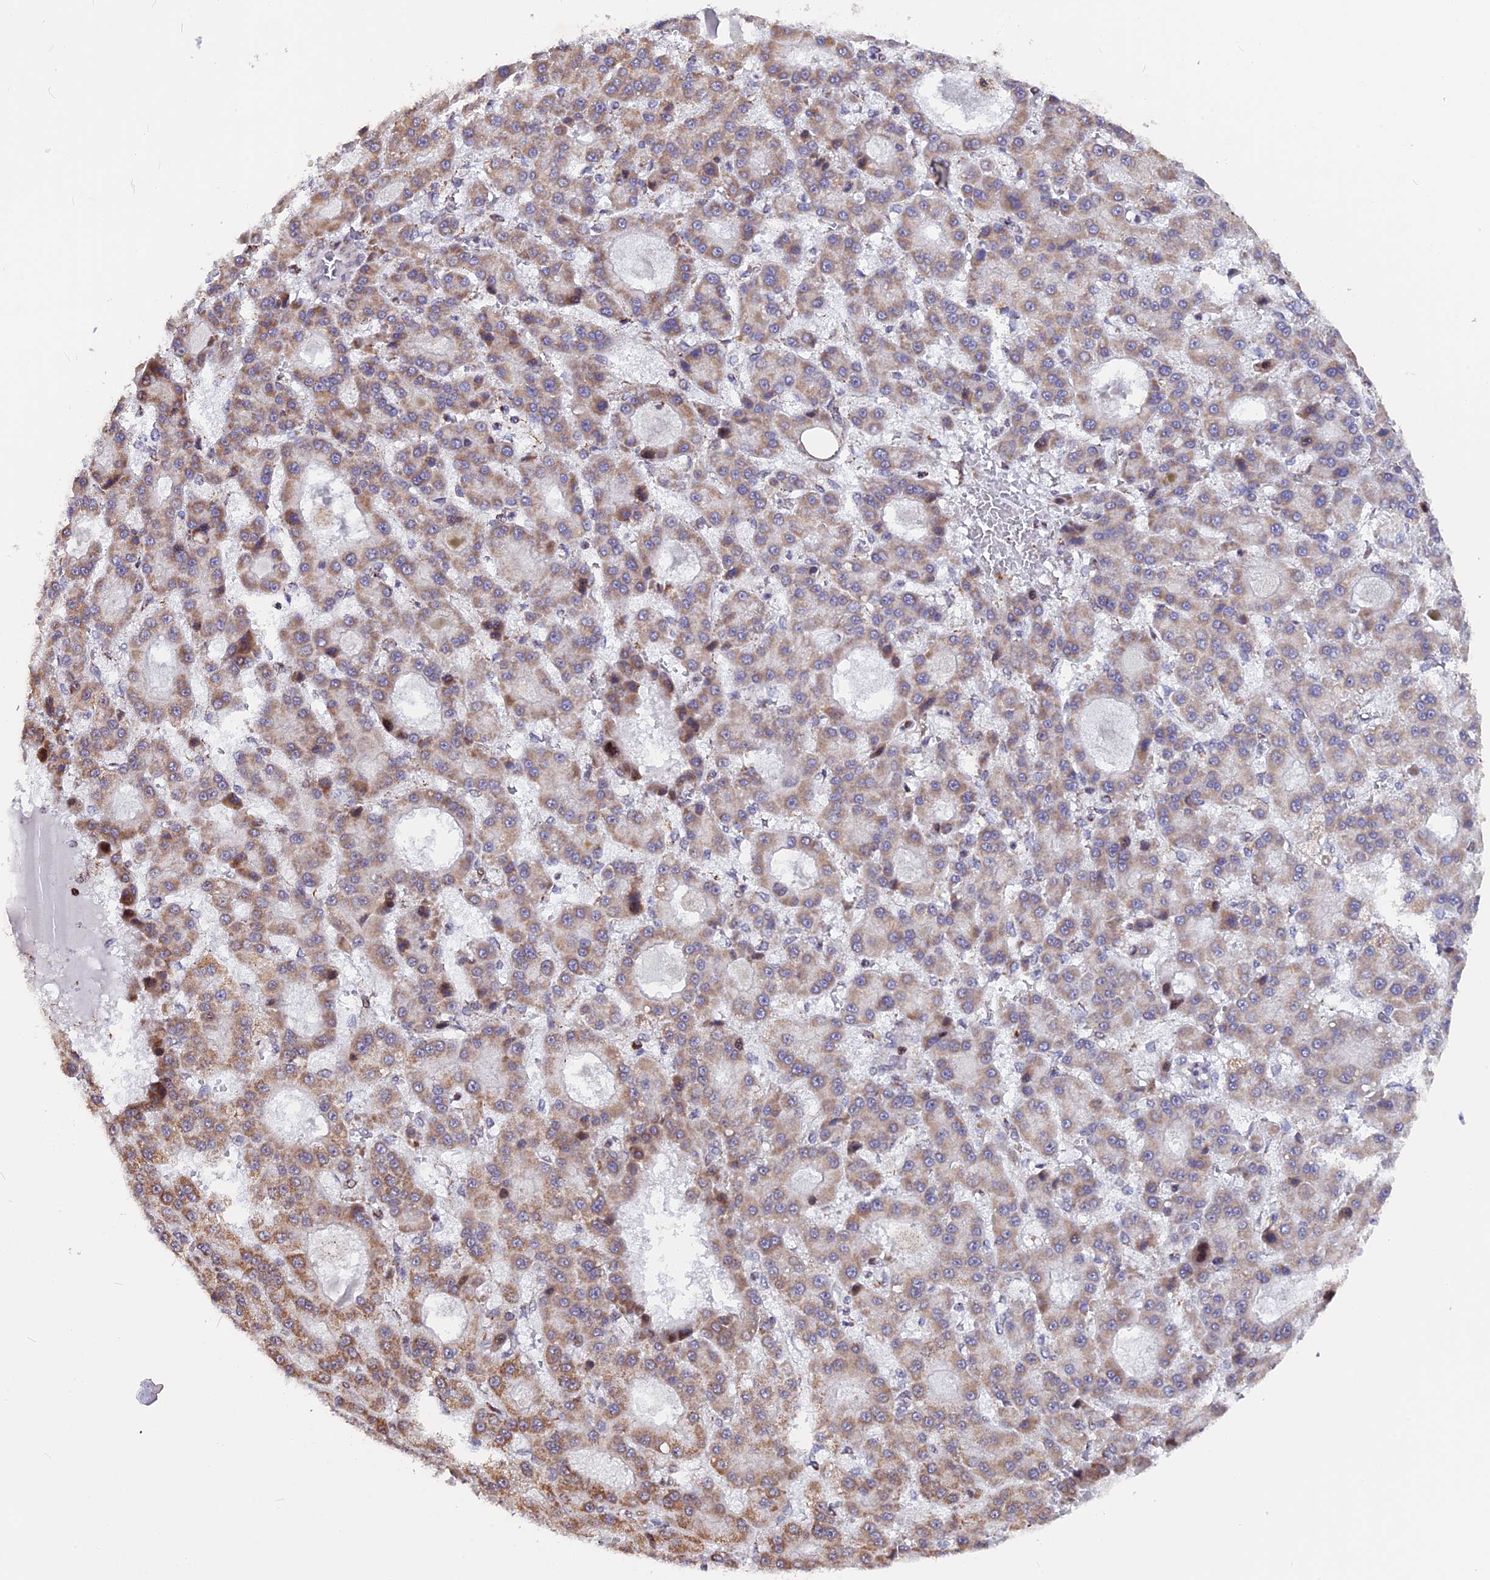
{"staining": {"intensity": "weak", "quantity": ">75%", "location": "cytoplasmic/membranous"}, "tissue": "liver cancer", "cell_type": "Tumor cells", "image_type": "cancer", "snomed": [{"axis": "morphology", "description": "Carcinoma, Hepatocellular, NOS"}, {"axis": "topography", "description": "Liver"}], "caption": "Immunohistochemical staining of human hepatocellular carcinoma (liver) exhibits low levels of weak cytoplasmic/membranous staining in about >75% of tumor cells.", "gene": "FAM174C", "patient": {"sex": "male", "age": 70}}